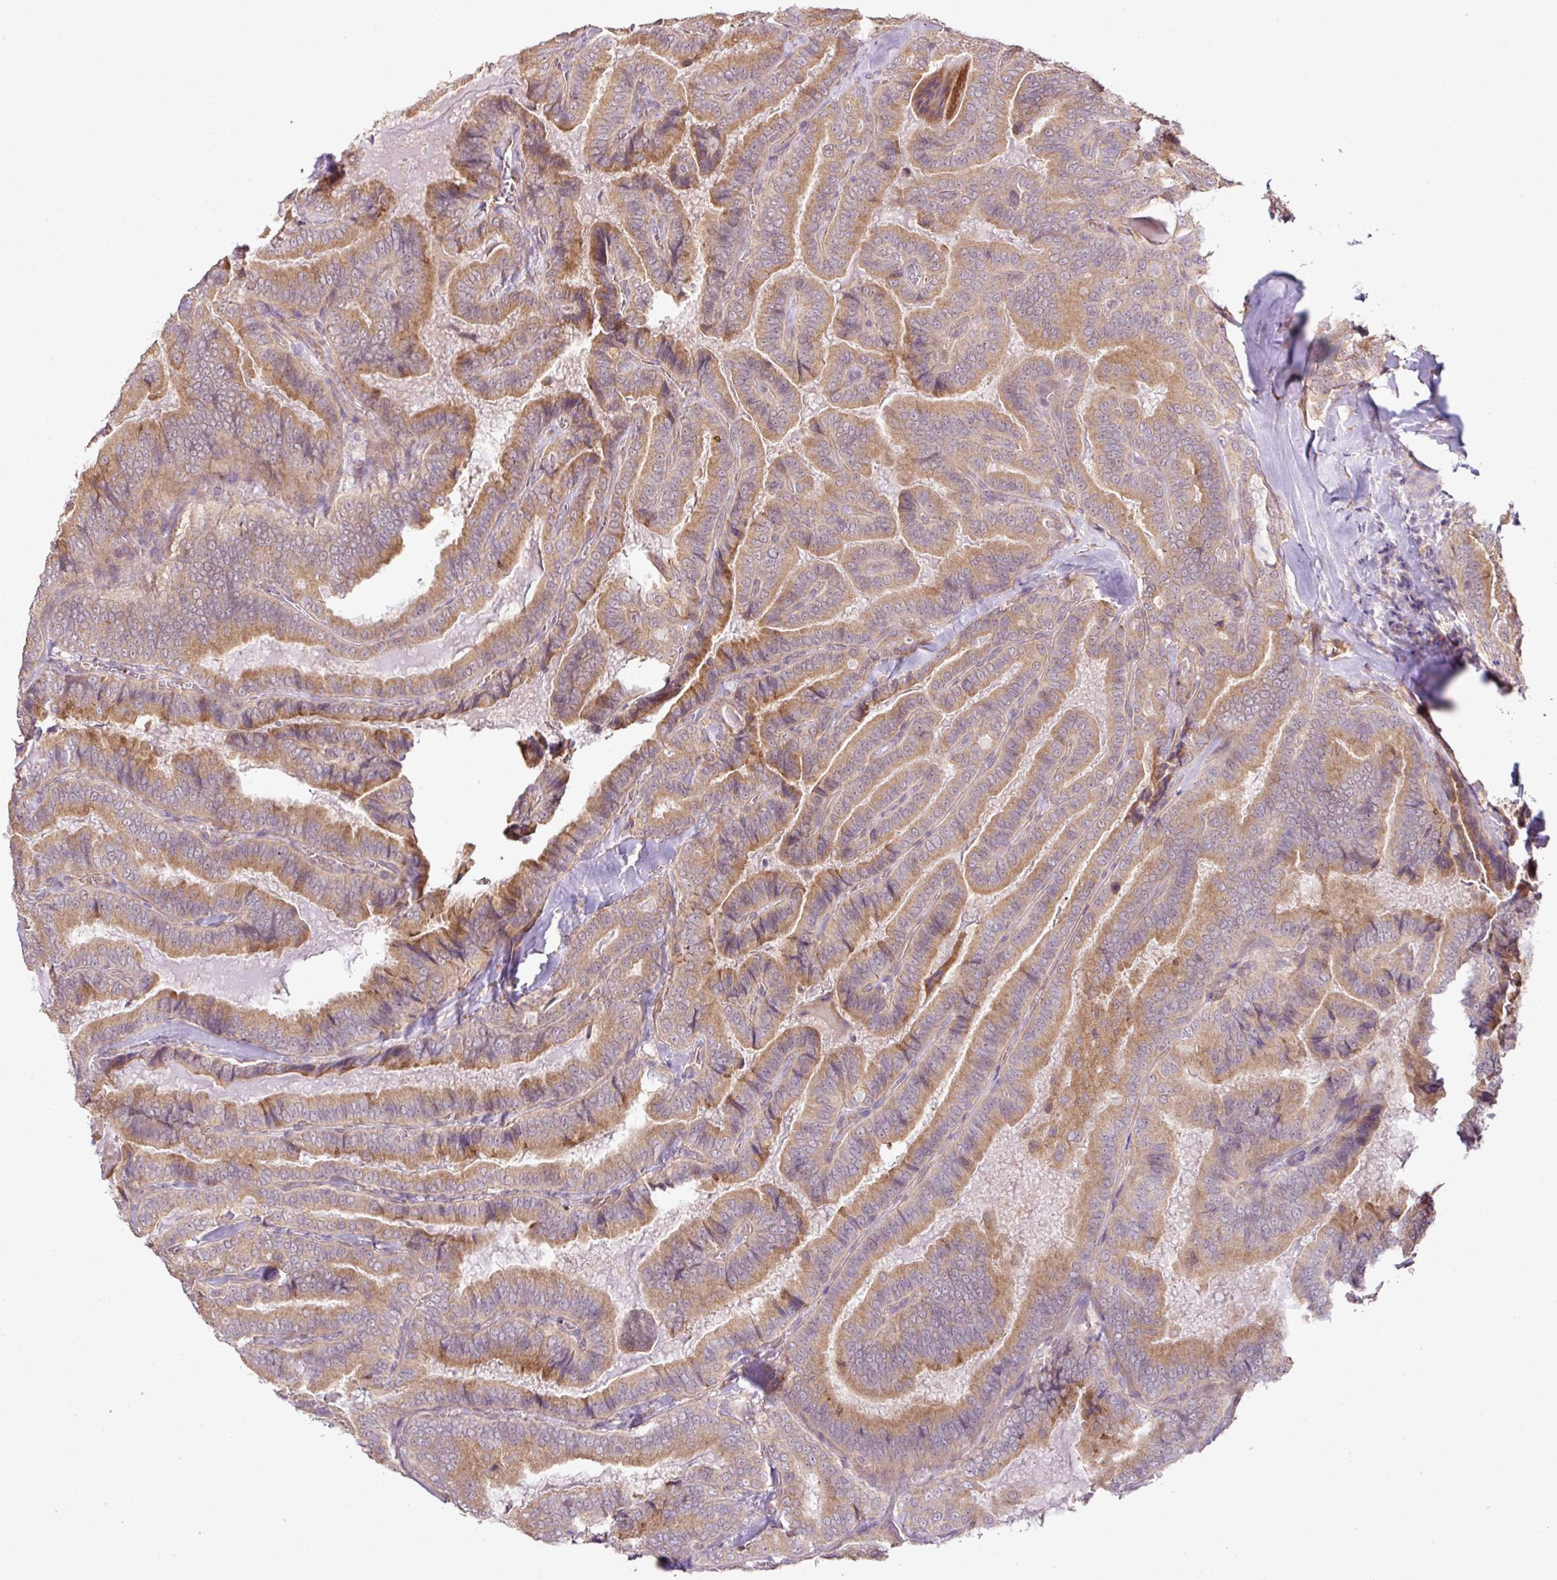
{"staining": {"intensity": "moderate", "quantity": "25%-75%", "location": "cytoplasmic/membranous"}, "tissue": "thyroid cancer", "cell_type": "Tumor cells", "image_type": "cancer", "snomed": [{"axis": "morphology", "description": "Papillary adenocarcinoma, NOS"}, {"axis": "topography", "description": "Thyroid gland"}], "caption": "A high-resolution image shows immunohistochemistry (IHC) staining of papillary adenocarcinoma (thyroid), which demonstrates moderate cytoplasmic/membranous staining in approximately 25%-75% of tumor cells.", "gene": "DNAAF4", "patient": {"sex": "male", "age": 61}}